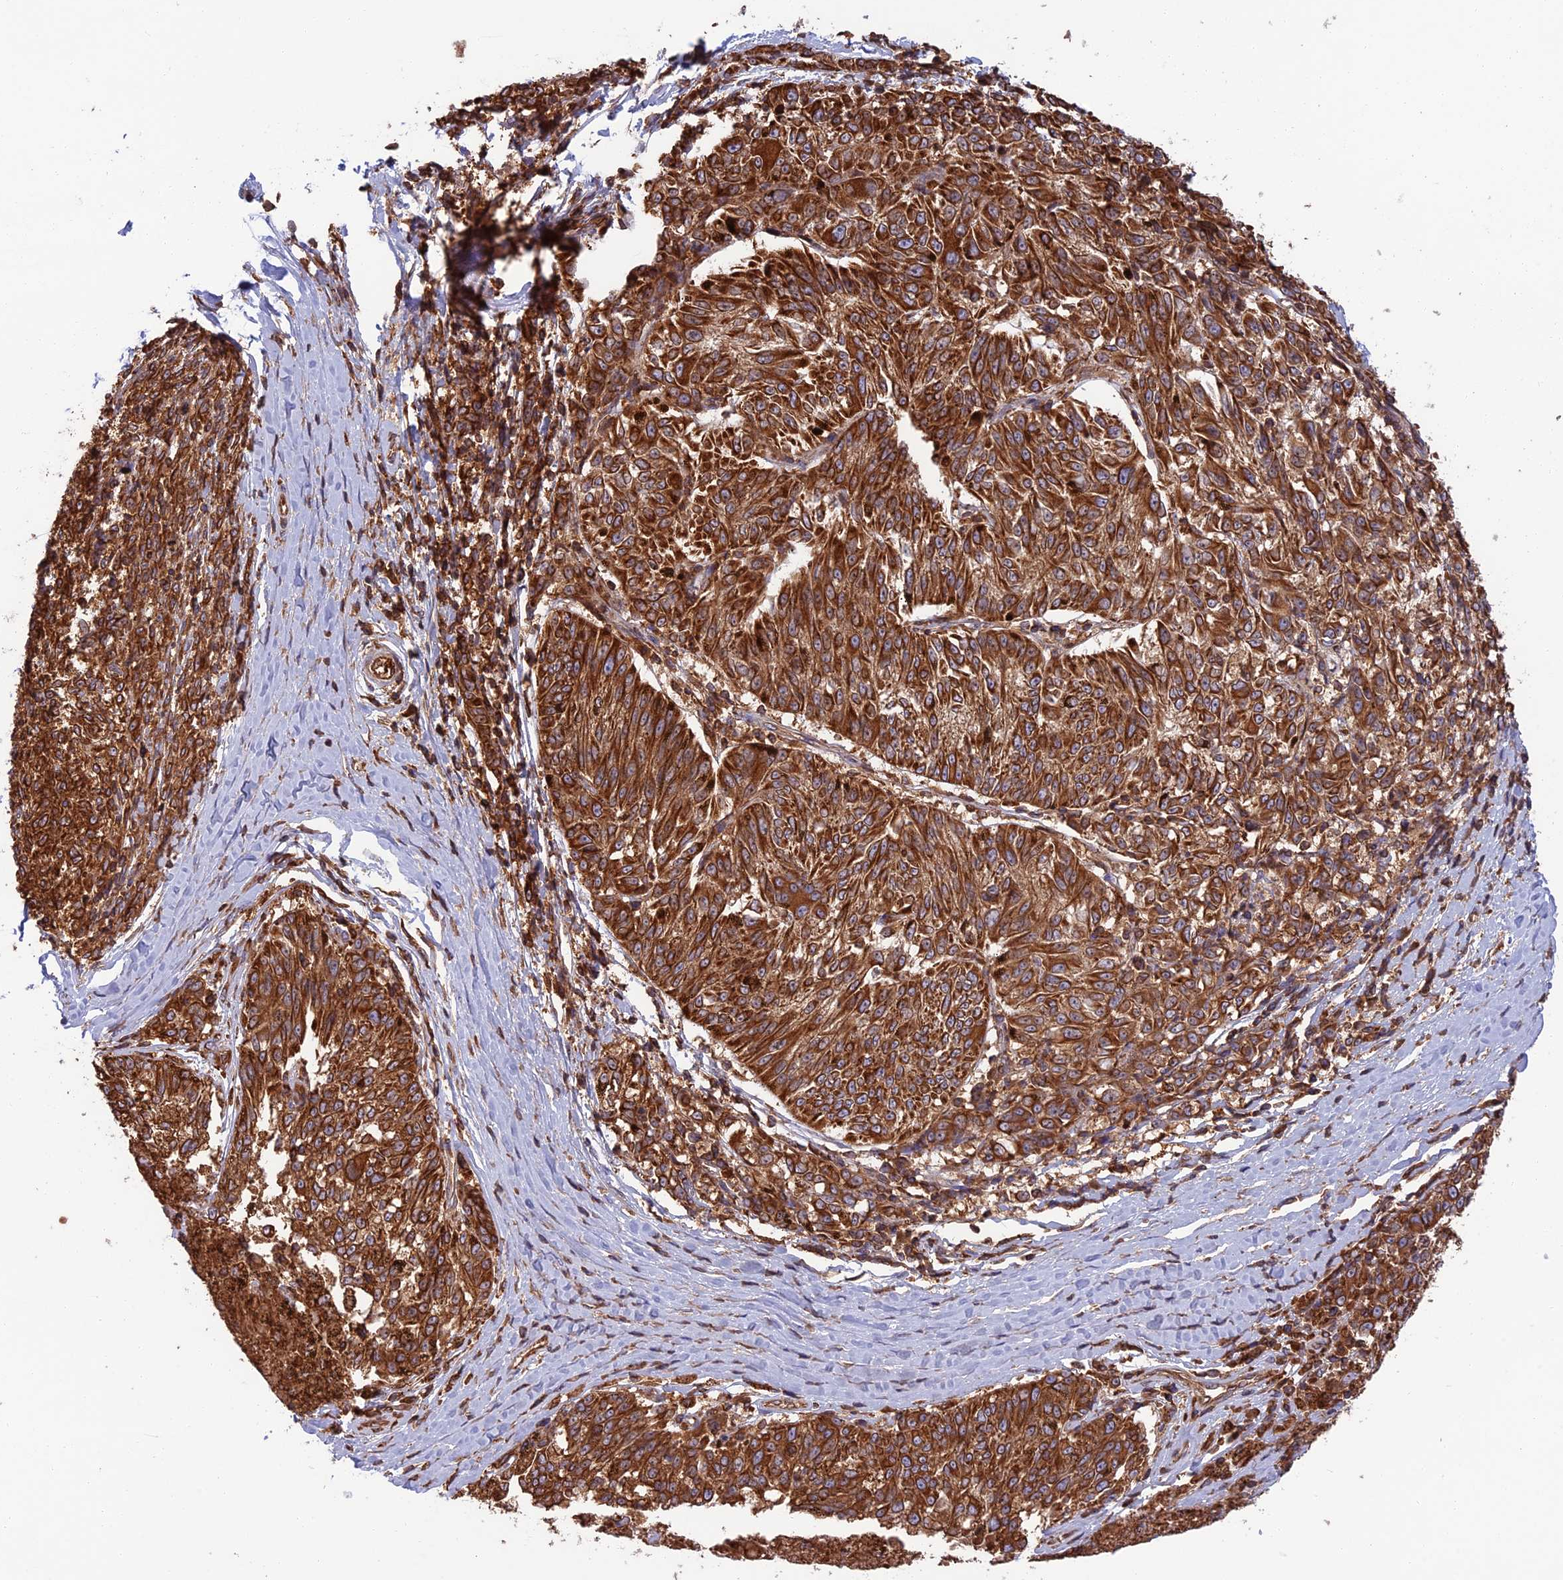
{"staining": {"intensity": "strong", "quantity": ">75%", "location": "cytoplasmic/membranous"}, "tissue": "melanoma", "cell_type": "Tumor cells", "image_type": "cancer", "snomed": [{"axis": "morphology", "description": "Malignant melanoma, NOS"}, {"axis": "topography", "description": "Skin"}], "caption": "Strong cytoplasmic/membranous protein expression is appreciated in approximately >75% of tumor cells in melanoma.", "gene": "WDR1", "patient": {"sex": "female", "age": 72}}